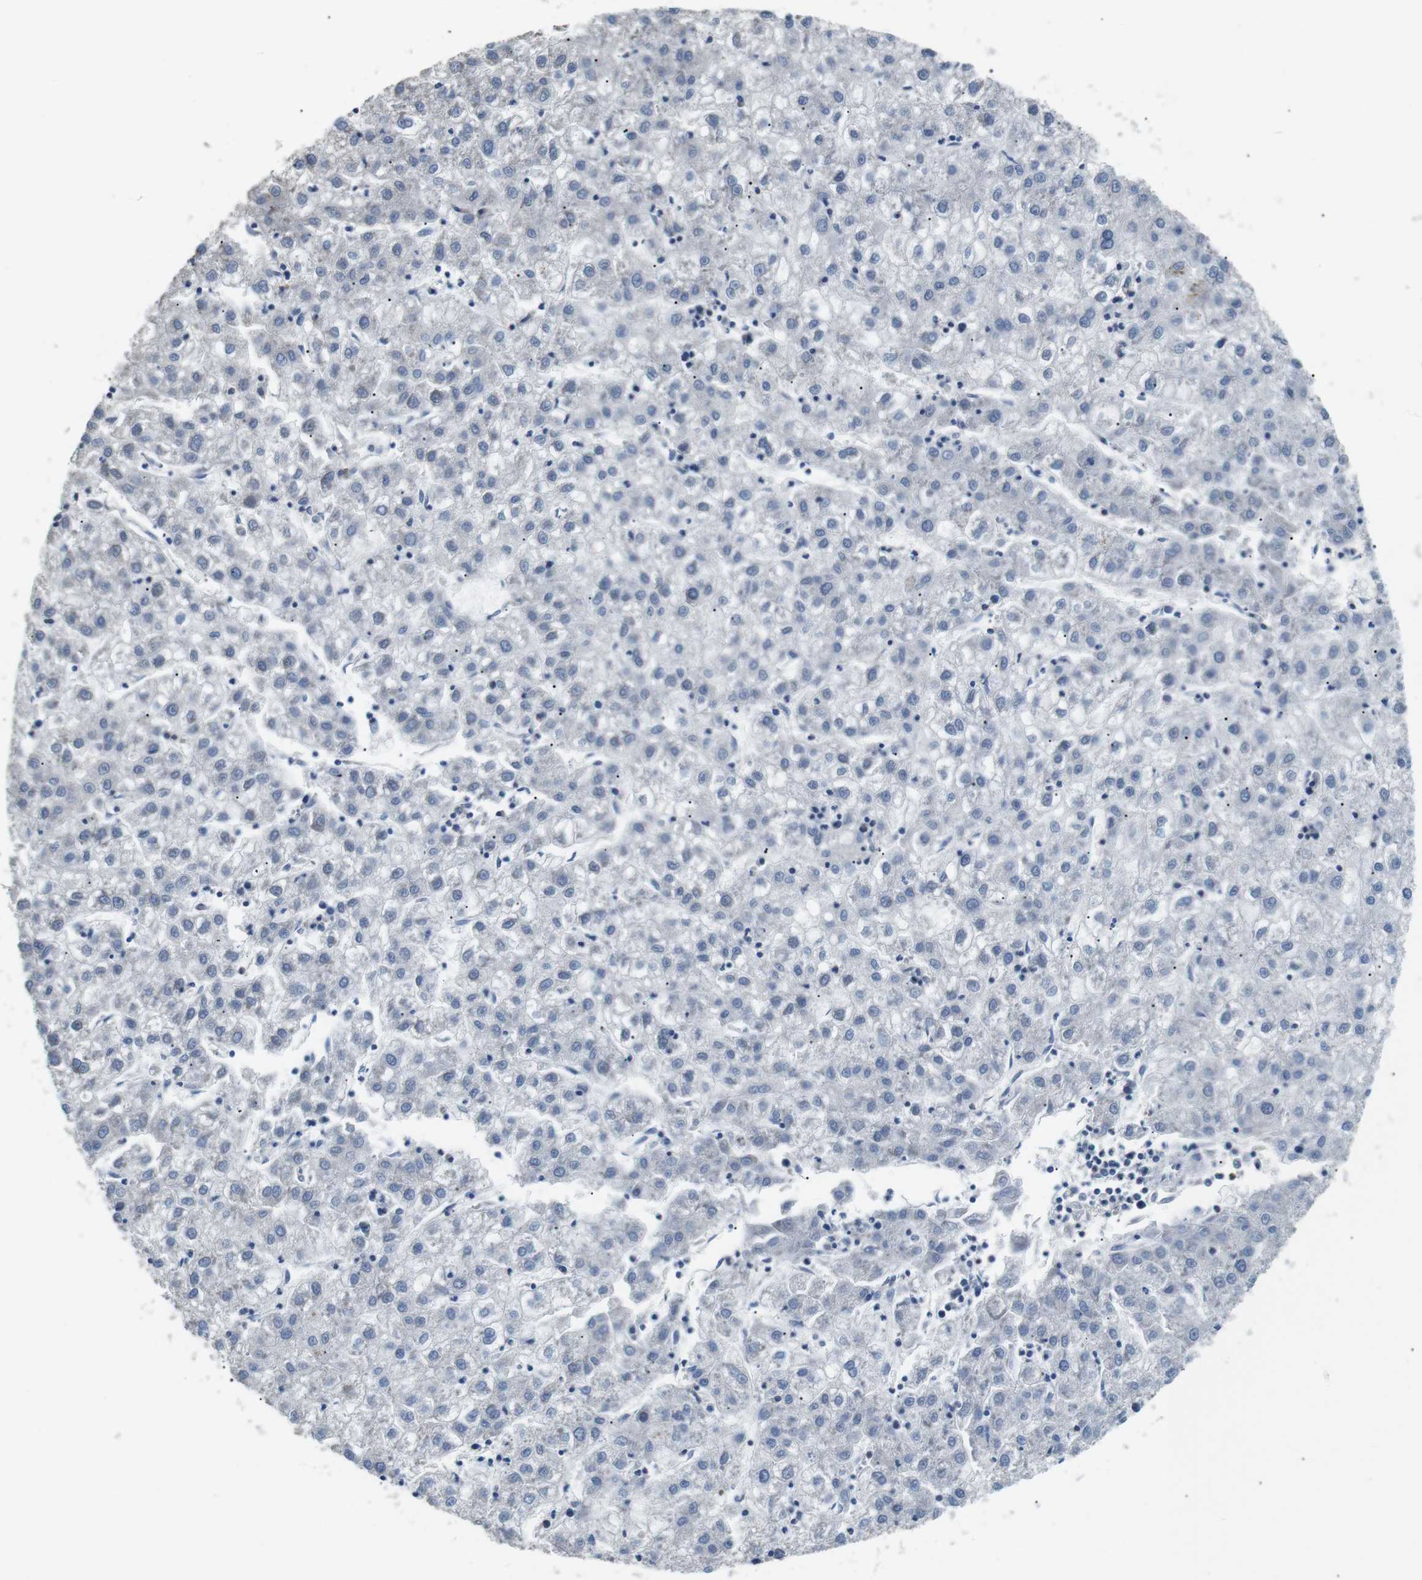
{"staining": {"intensity": "negative", "quantity": "none", "location": "none"}, "tissue": "liver cancer", "cell_type": "Tumor cells", "image_type": "cancer", "snomed": [{"axis": "morphology", "description": "Carcinoma, Hepatocellular, NOS"}, {"axis": "topography", "description": "Liver"}], "caption": "Photomicrograph shows no protein staining in tumor cells of hepatocellular carcinoma (liver) tissue. Brightfield microscopy of immunohistochemistry (IHC) stained with DAB (brown) and hematoxylin (blue), captured at high magnification.", "gene": "CD6", "patient": {"sex": "male", "age": 72}}